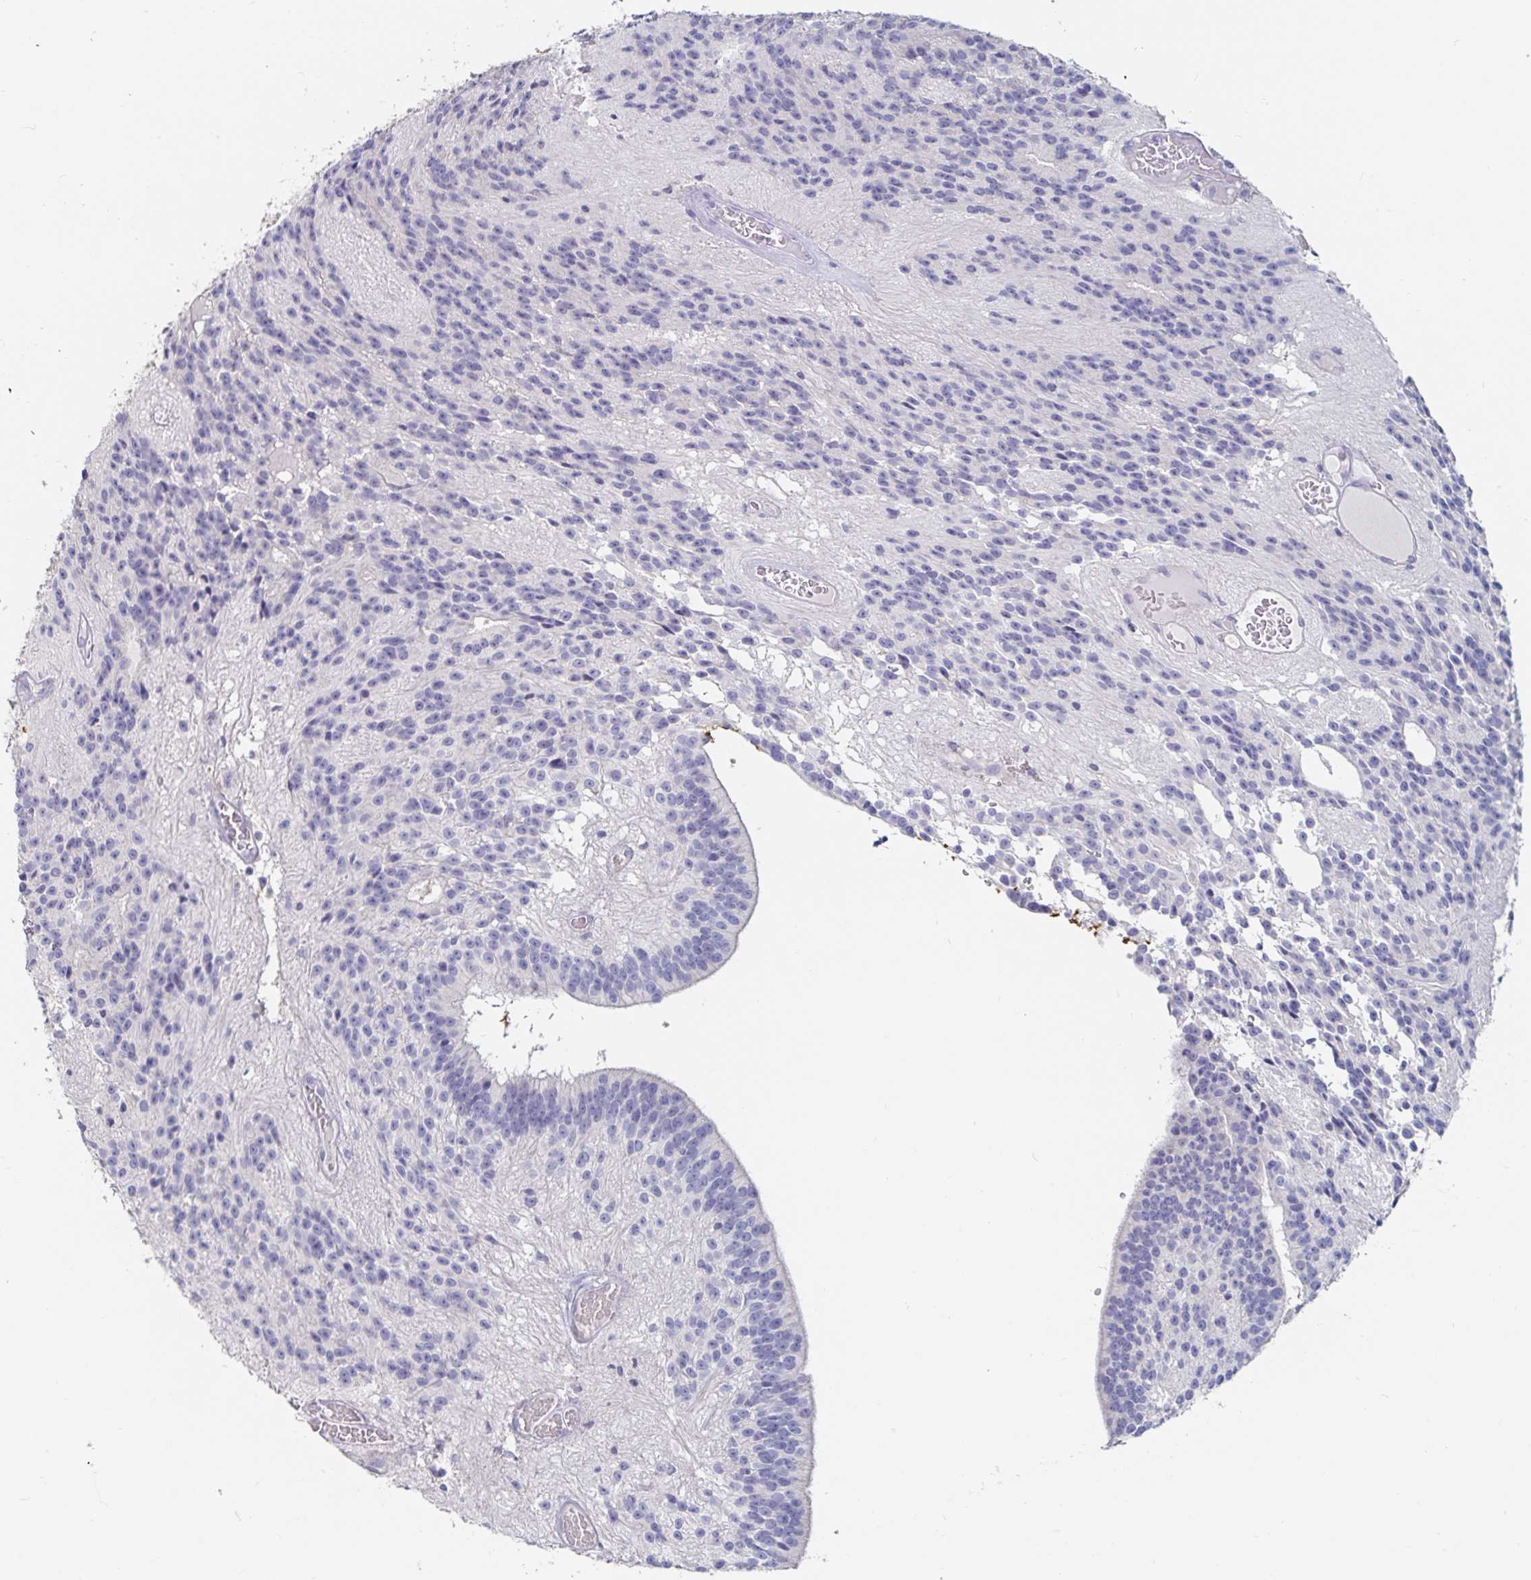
{"staining": {"intensity": "negative", "quantity": "none", "location": "none"}, "tissue": "glioma", "cell_type": "Tumor cells", "image_type": "cancer", "snomed": [{"axis": "morphology", "description": "Glioma, malignant, Low grade"}, {"axis": "topography", "description": "Brain"}], "caption": "The photomicrograph shows no staining of tumor cells in low-grade glioma (malignant). (IHC, brightfield microscopy, high magnification).", "gene": "SPPL3", "patient": {"sex": "male", "age": 31}}